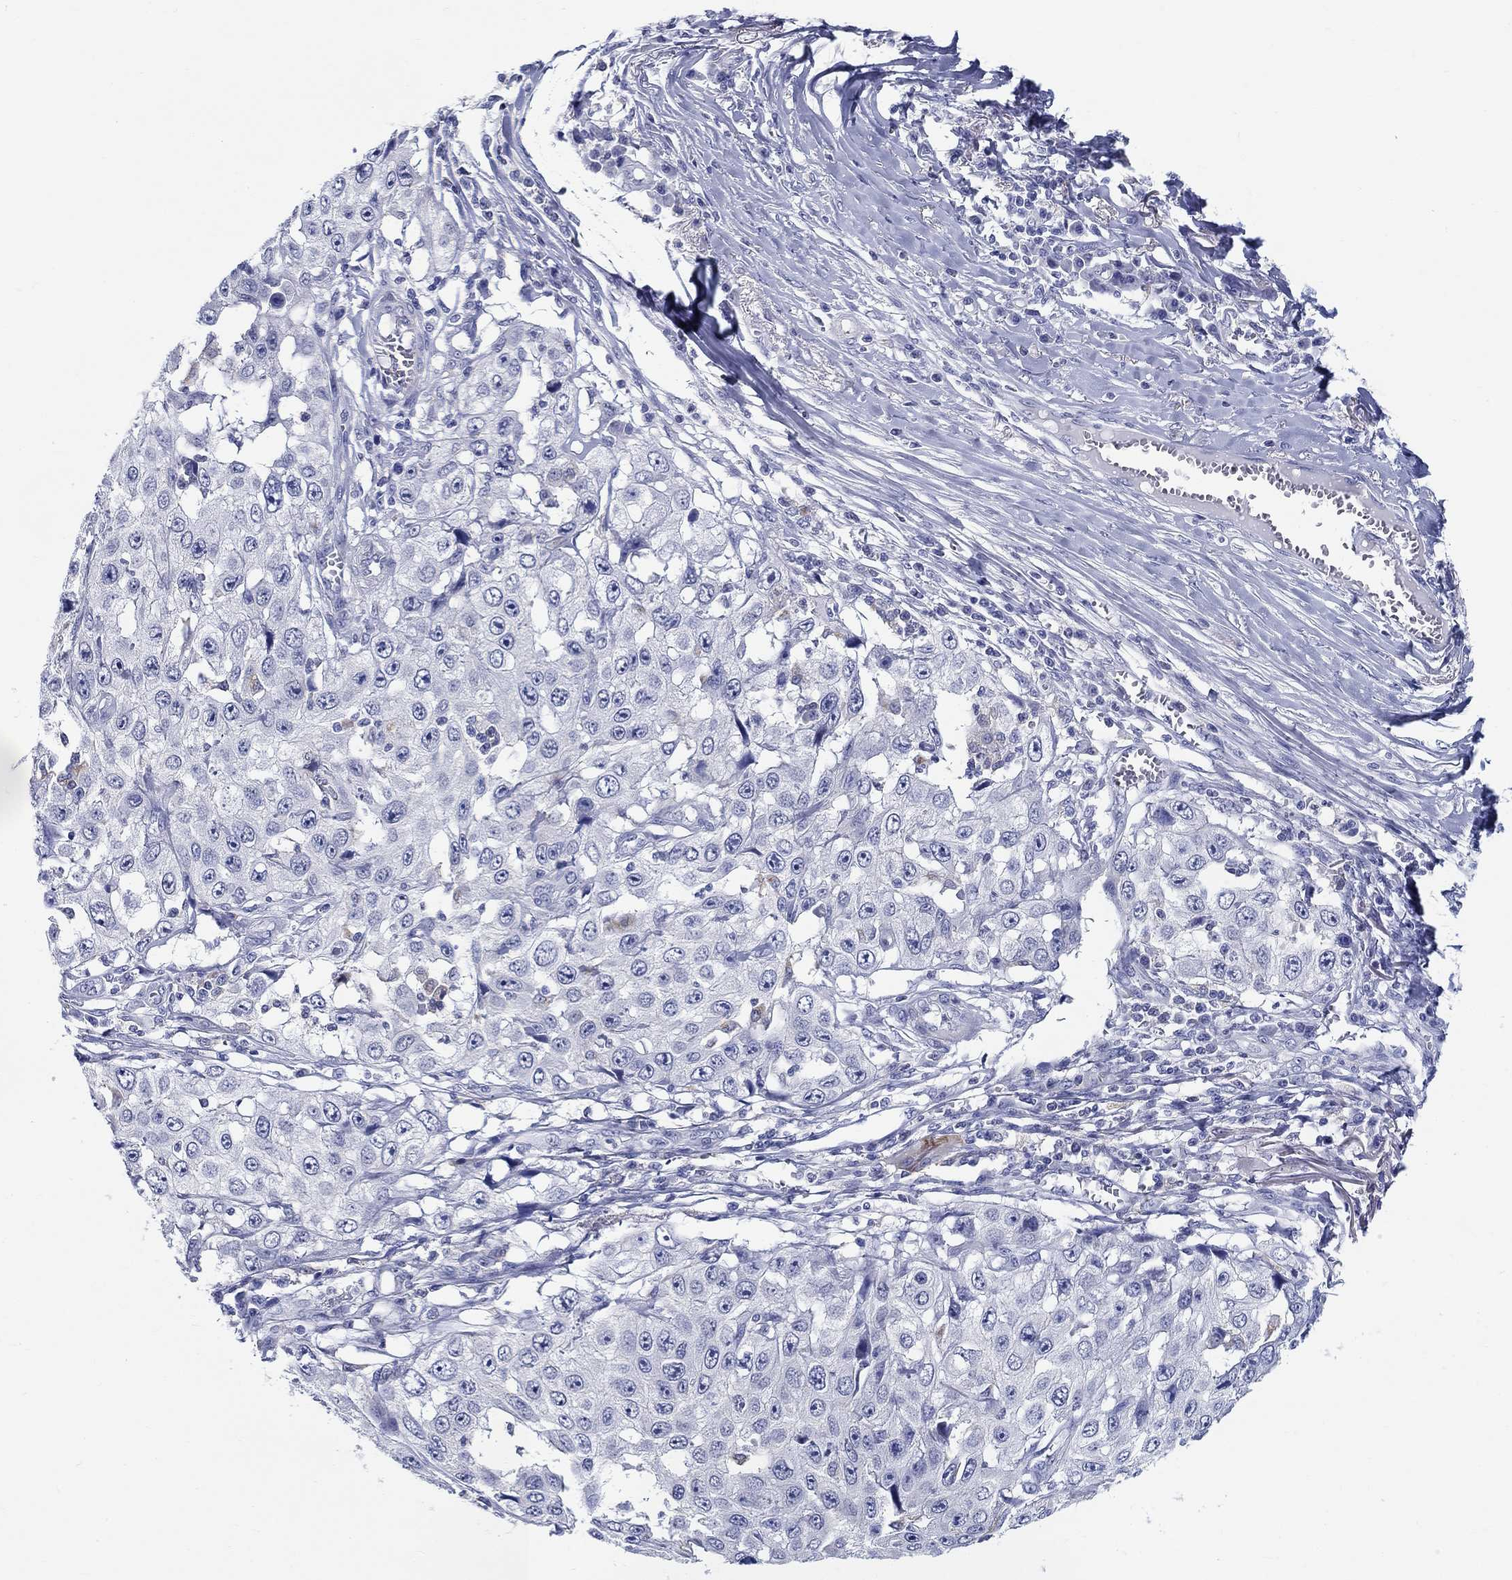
{"staining": {"intensity": "negative", "quantity": "none", "location": "none"}, "tissue": "skin cancer", "cell_type": "Tumor cells", "image_type": "cancer", "snomed": [{"axis": "morphology", "description": "Squamous cell carcinoma, NOS"}, {"axis": "topography", "description": "Skin"}], "caption": "Immunohistochemistry (IHC) of human skin cancer (squamous cell carcinoma) displays no expression in tumor cells.", "gene": "RAP1GAP", "patient": {"sex": "male", "age": 82}}